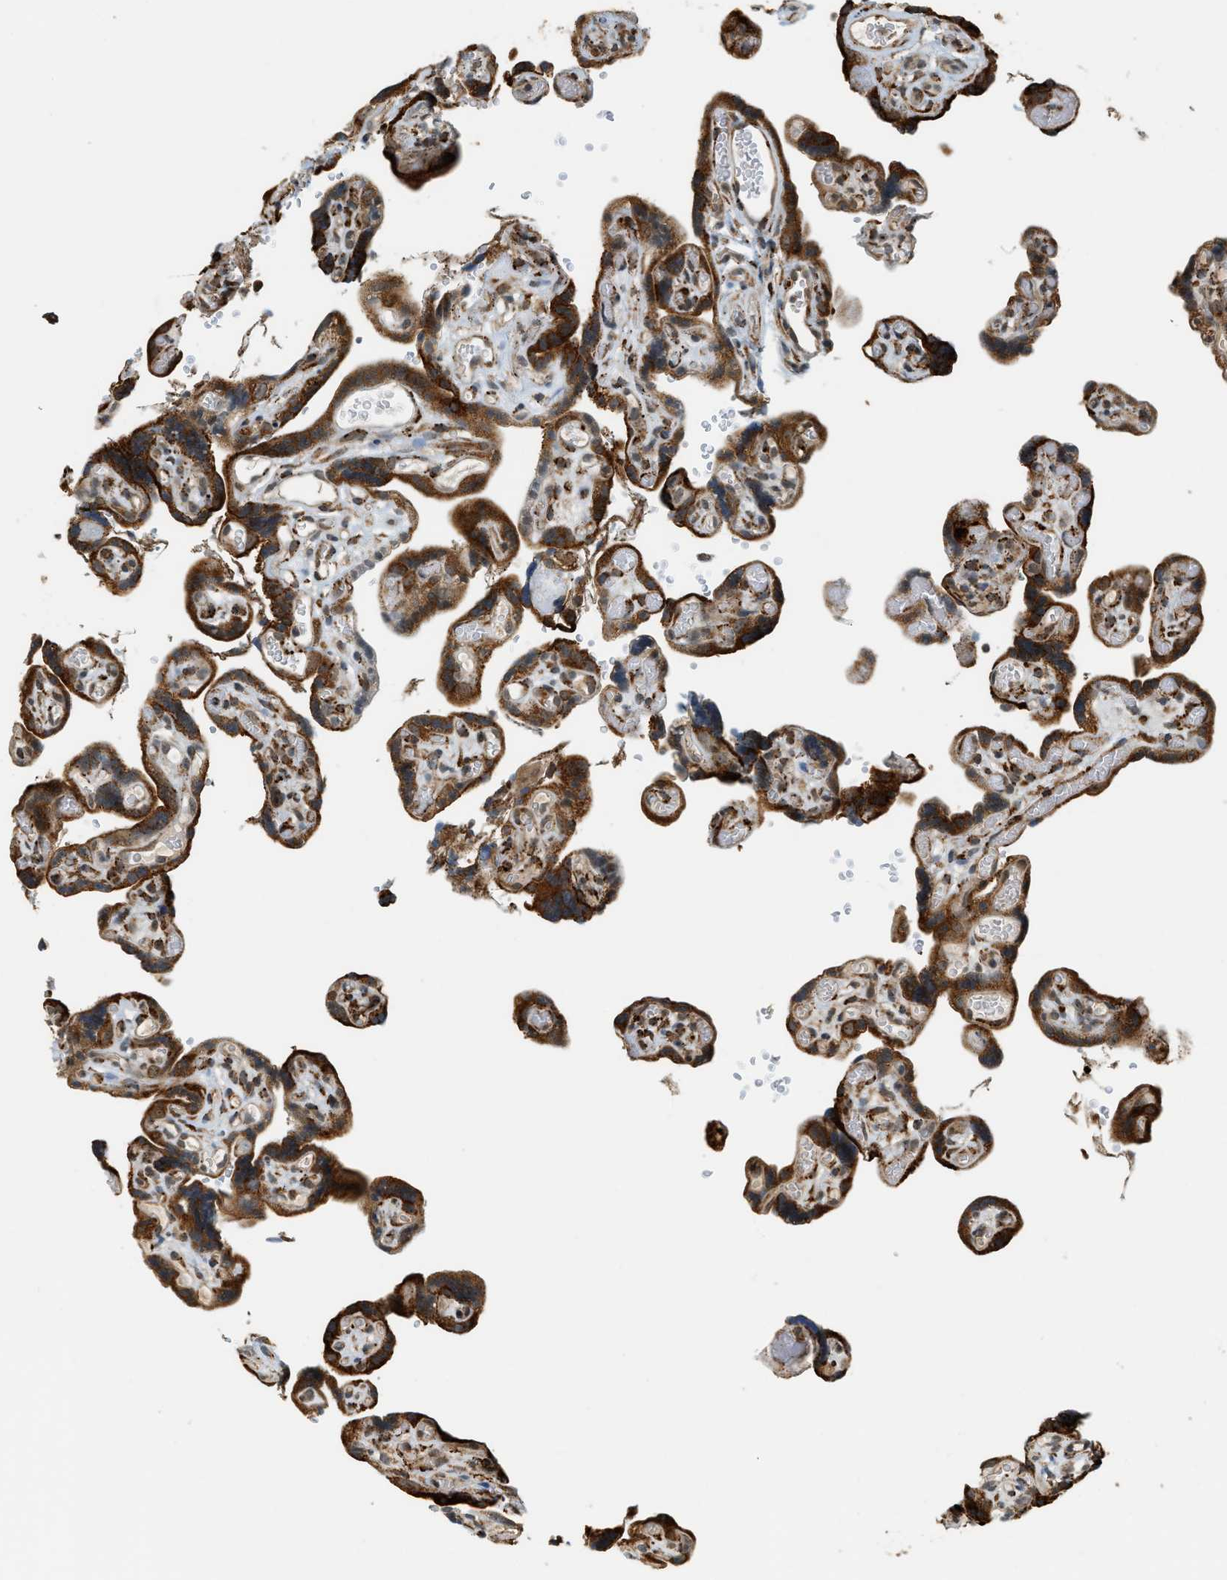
{"staining": {"intensity": "strong", "quantity": ">75%", "location": "cytoplasmic/membranous"}, "tissue": "placenta", "cell_type": "Decidual cells", "image_type": "normal", "snomed": [{"axis": "morphology", "description": "Normal tissue, NOS"}, {"axis": "topography", "description": "Placenta"}], "caption": "Decidual cells demonstrate strong cytoplasmic/membranous positivity in about >75% of cells in normal placenta.", "gene": "SEMA4D", "patient": {"sex": "female", "age": 30}}